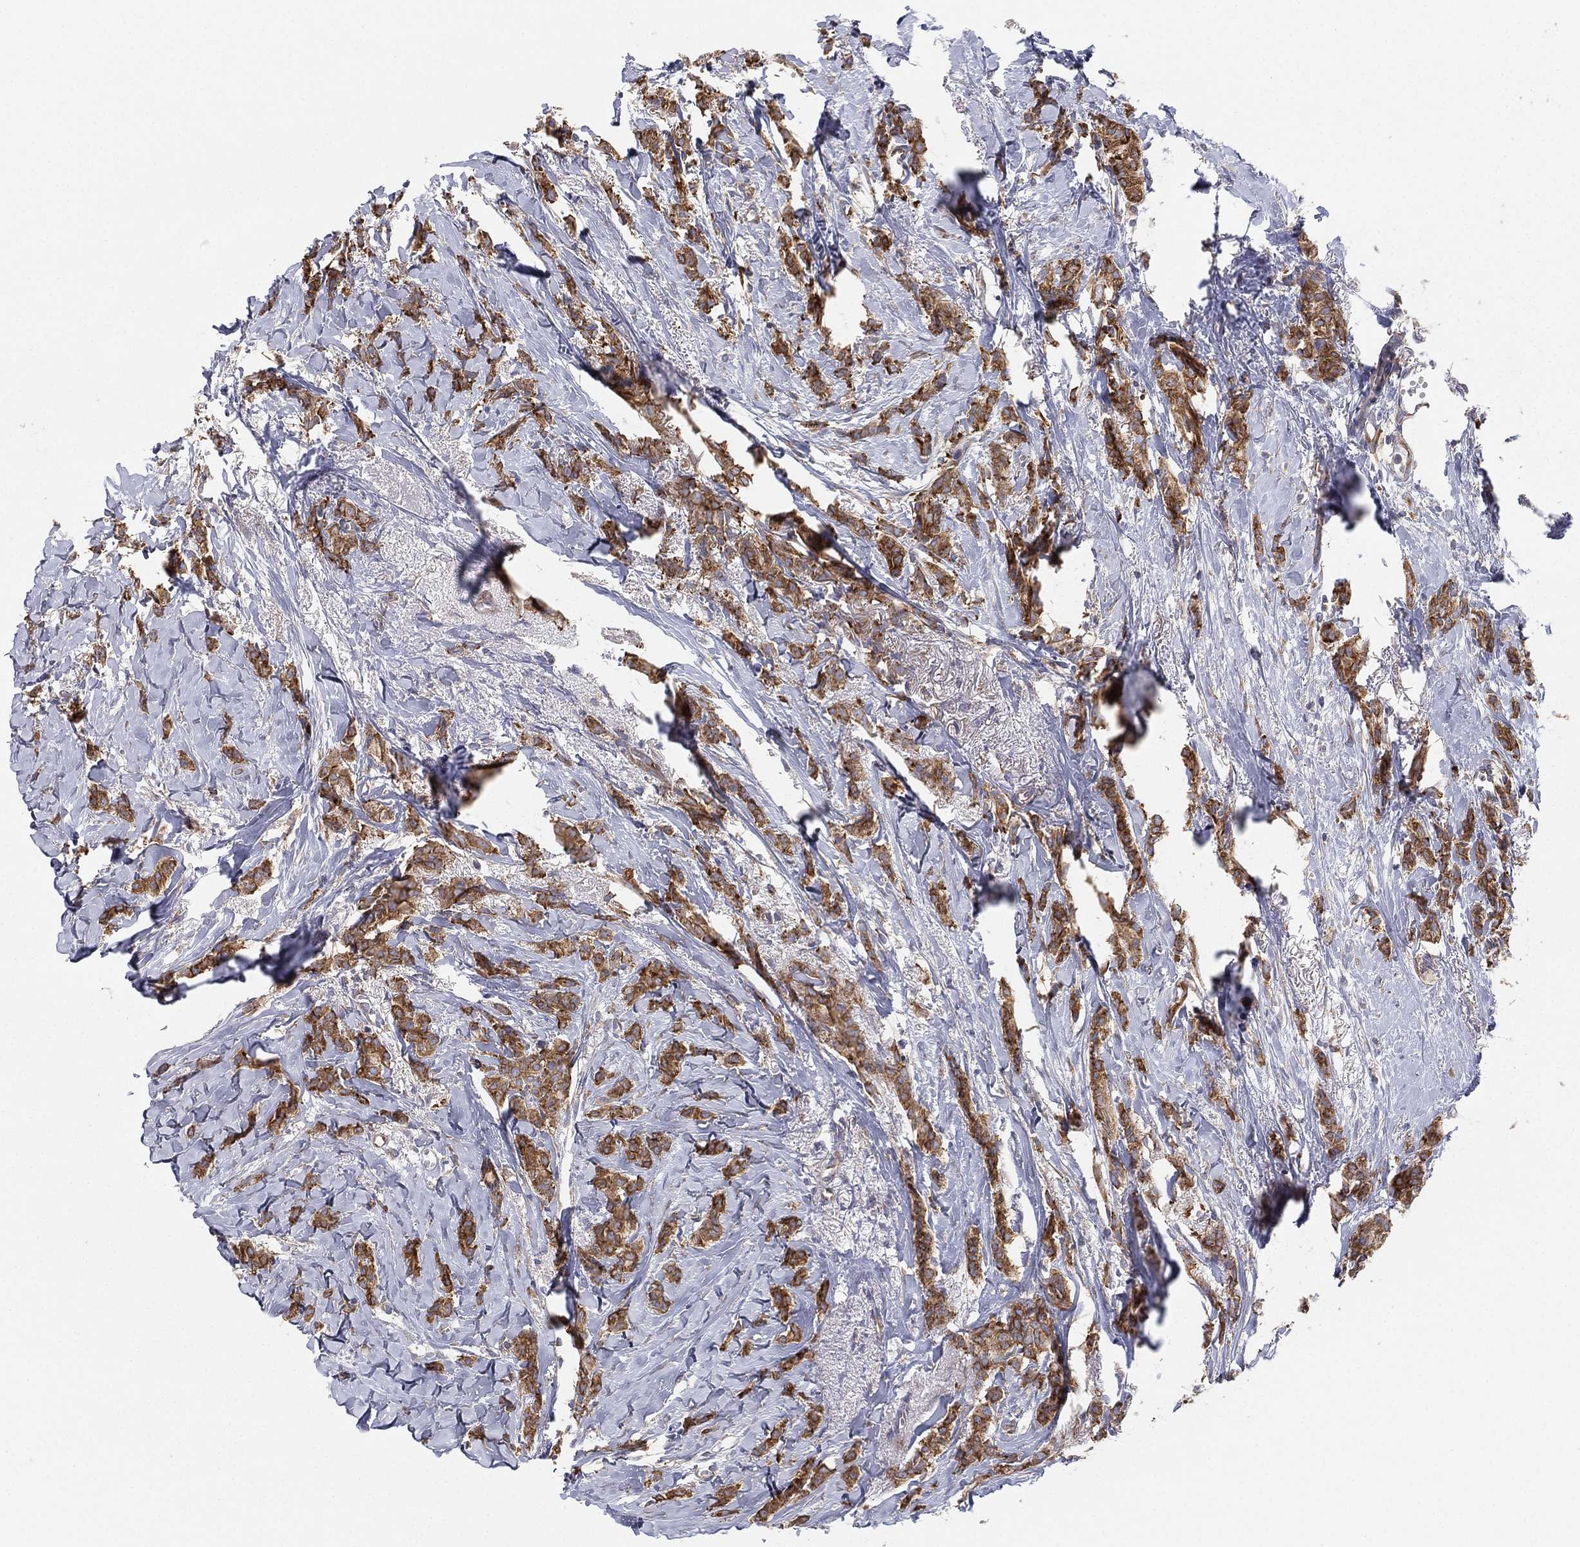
{"staining": {"intensity": "strong", "quantity": ">75%", "location": "cytoplasmic/membranous"}, "tissue": "breast cancer", "cell_type": "Tumor cells", "image_type": "cancer", "snomed": [{"axis": "morphology", "description": "Duct carcinoma"}, {"axis": "topography", "description": "Breast"}], "caption": "Strong cytoplasmic/membranous positivity for a protein is identified in about >75% of tumor cells of breast invasive ductal carcinoma using immunohistochemistry (IHC).", "gene": "FARSA", "patient": {"sex": "female", "age": 85}}